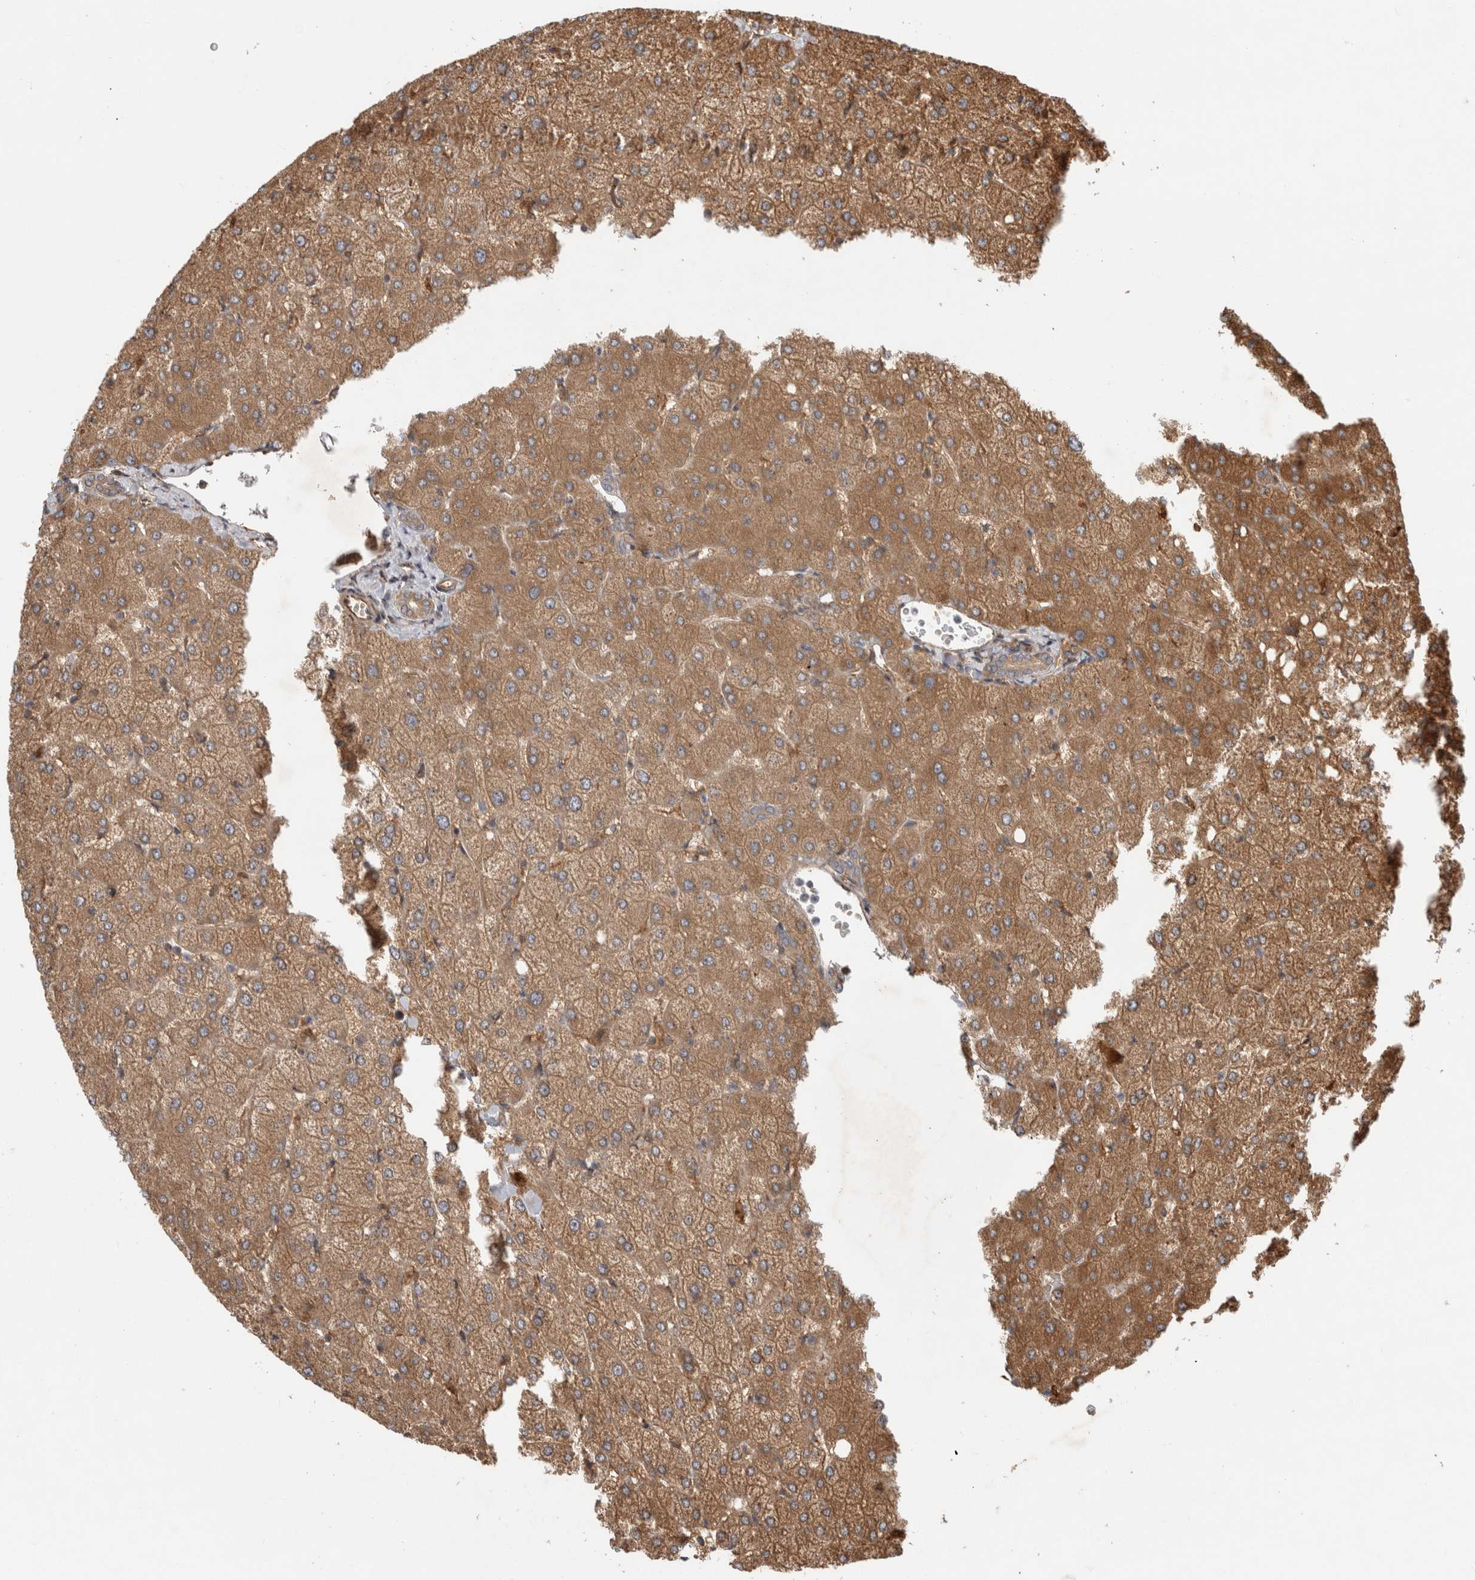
{"staining": {"intensity": "moderate", "quantity": "25%-75%", "location": "cytoplasmic/membranous"}, "tissue": "liver", "cell_type": "Cholangiocytes", "image_type": "normal", "snomed": [{"axis": "morphology", "description": "Normal tissue, NOS"}, {"axis": "topography", "description": "Liver"}], "caption": "Protein staining of unremarkable liver displays moderate cytoplasmic/membranous expression in about 25%-75% of cholangiocytes.", "gene": "TUBD1", "patient": {"sex": "female", "age": 54}}